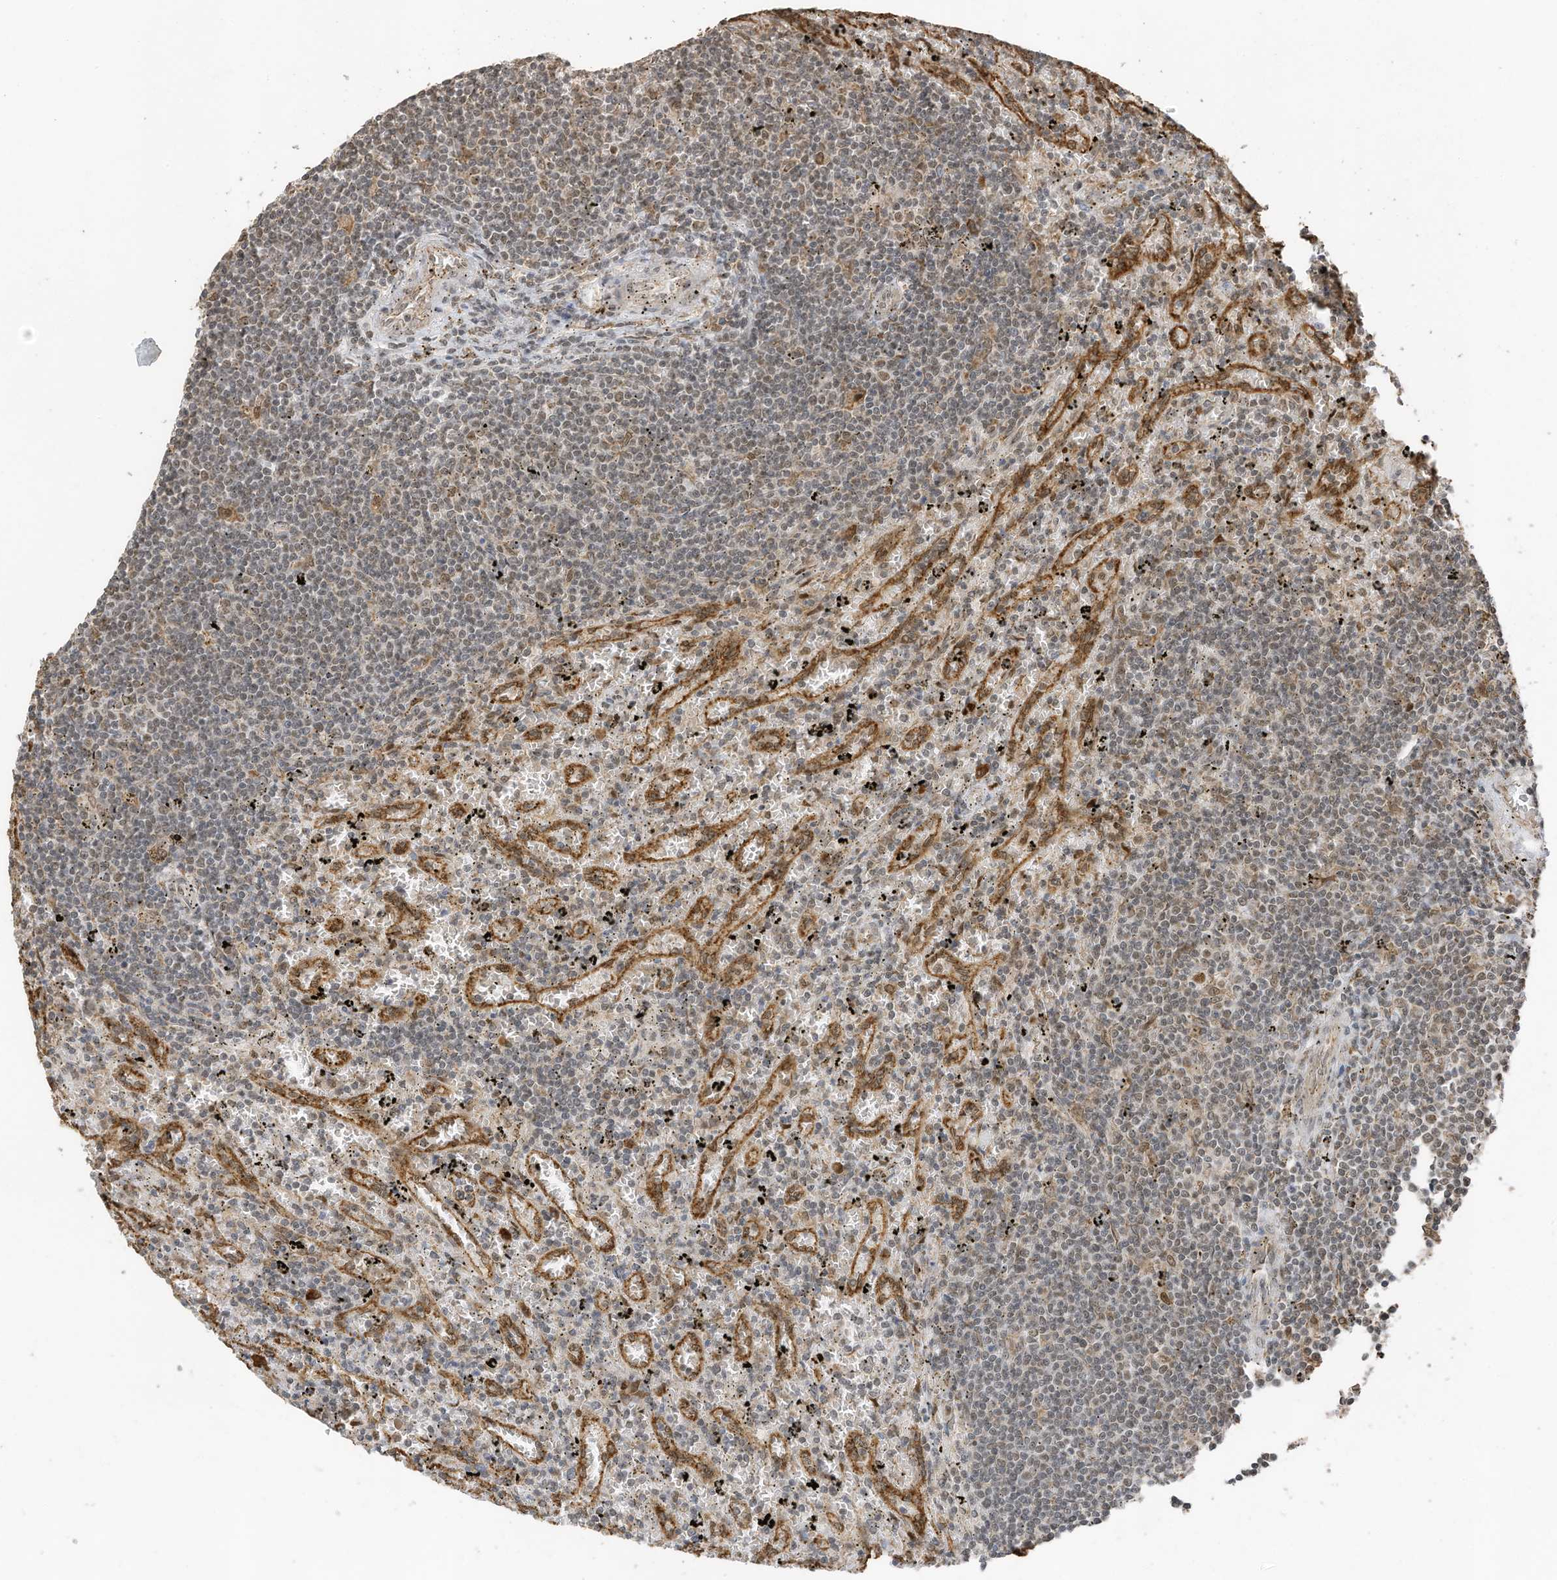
{"staining": {"intensity": "weak", "quantity": "<25%", "location": "nuclear"}, "tissue": "lymphoma", "cell_type": "Tumor cells", "image_type": "cancer", "snomed": [{"axis": "morphology", "description": "Malignant lymphoma, non-Hodgkin's type, Low grade"}, {"axis": "topography", "description": "Spleen"}], "caption": "Lymphoma was stained to show a protein in brown. There is no significant staining in tumor cells. (Brightfield microscopy of DAB (3,3'-diaminobenzidine) IHC at high magnification).", "gene": "ERLEC1", "patient": {"sex": "male", "age": 76}}